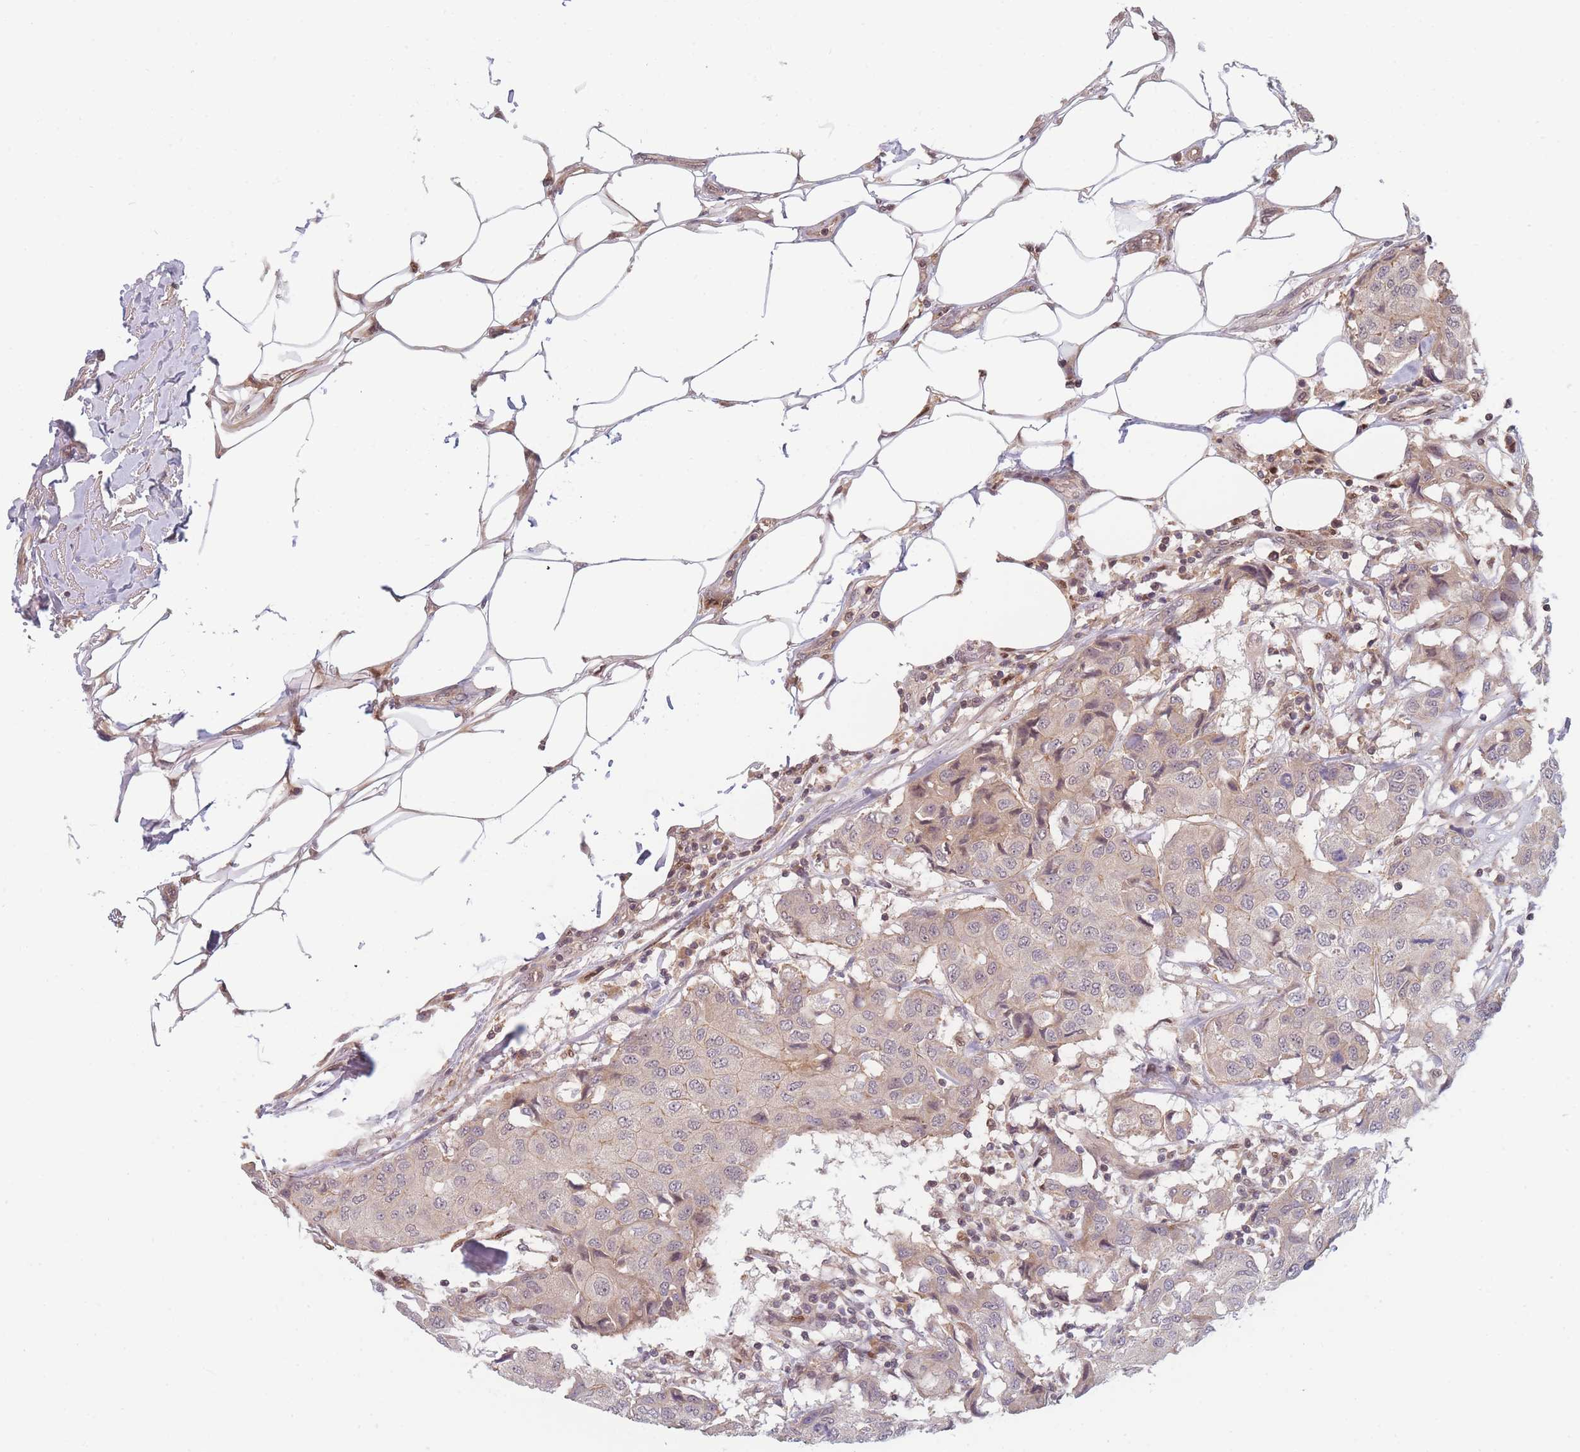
{"staining": {"intensity": "weak", "quantity": "25%-75%", "location": "cytoplasmic/membranous"}, "tissue": "breast cancer", "cell_type": "Tumor cells", "image_type": "cancer", "snomed": [{"axis": "morphology", "description": "Duct carcinoma"}, {"axis": "topography", "description": "Breast"}], "caption": "A histopathology image showing weak cytoplasmic/membranous positivity in about 25%-75% of tumor cells in infiltrating ductal carcinoma (breast), as visualized by brown immunohistochemical staining.", "gene": "FAM153A", "patient": {"sex": "female", "age": 80}}